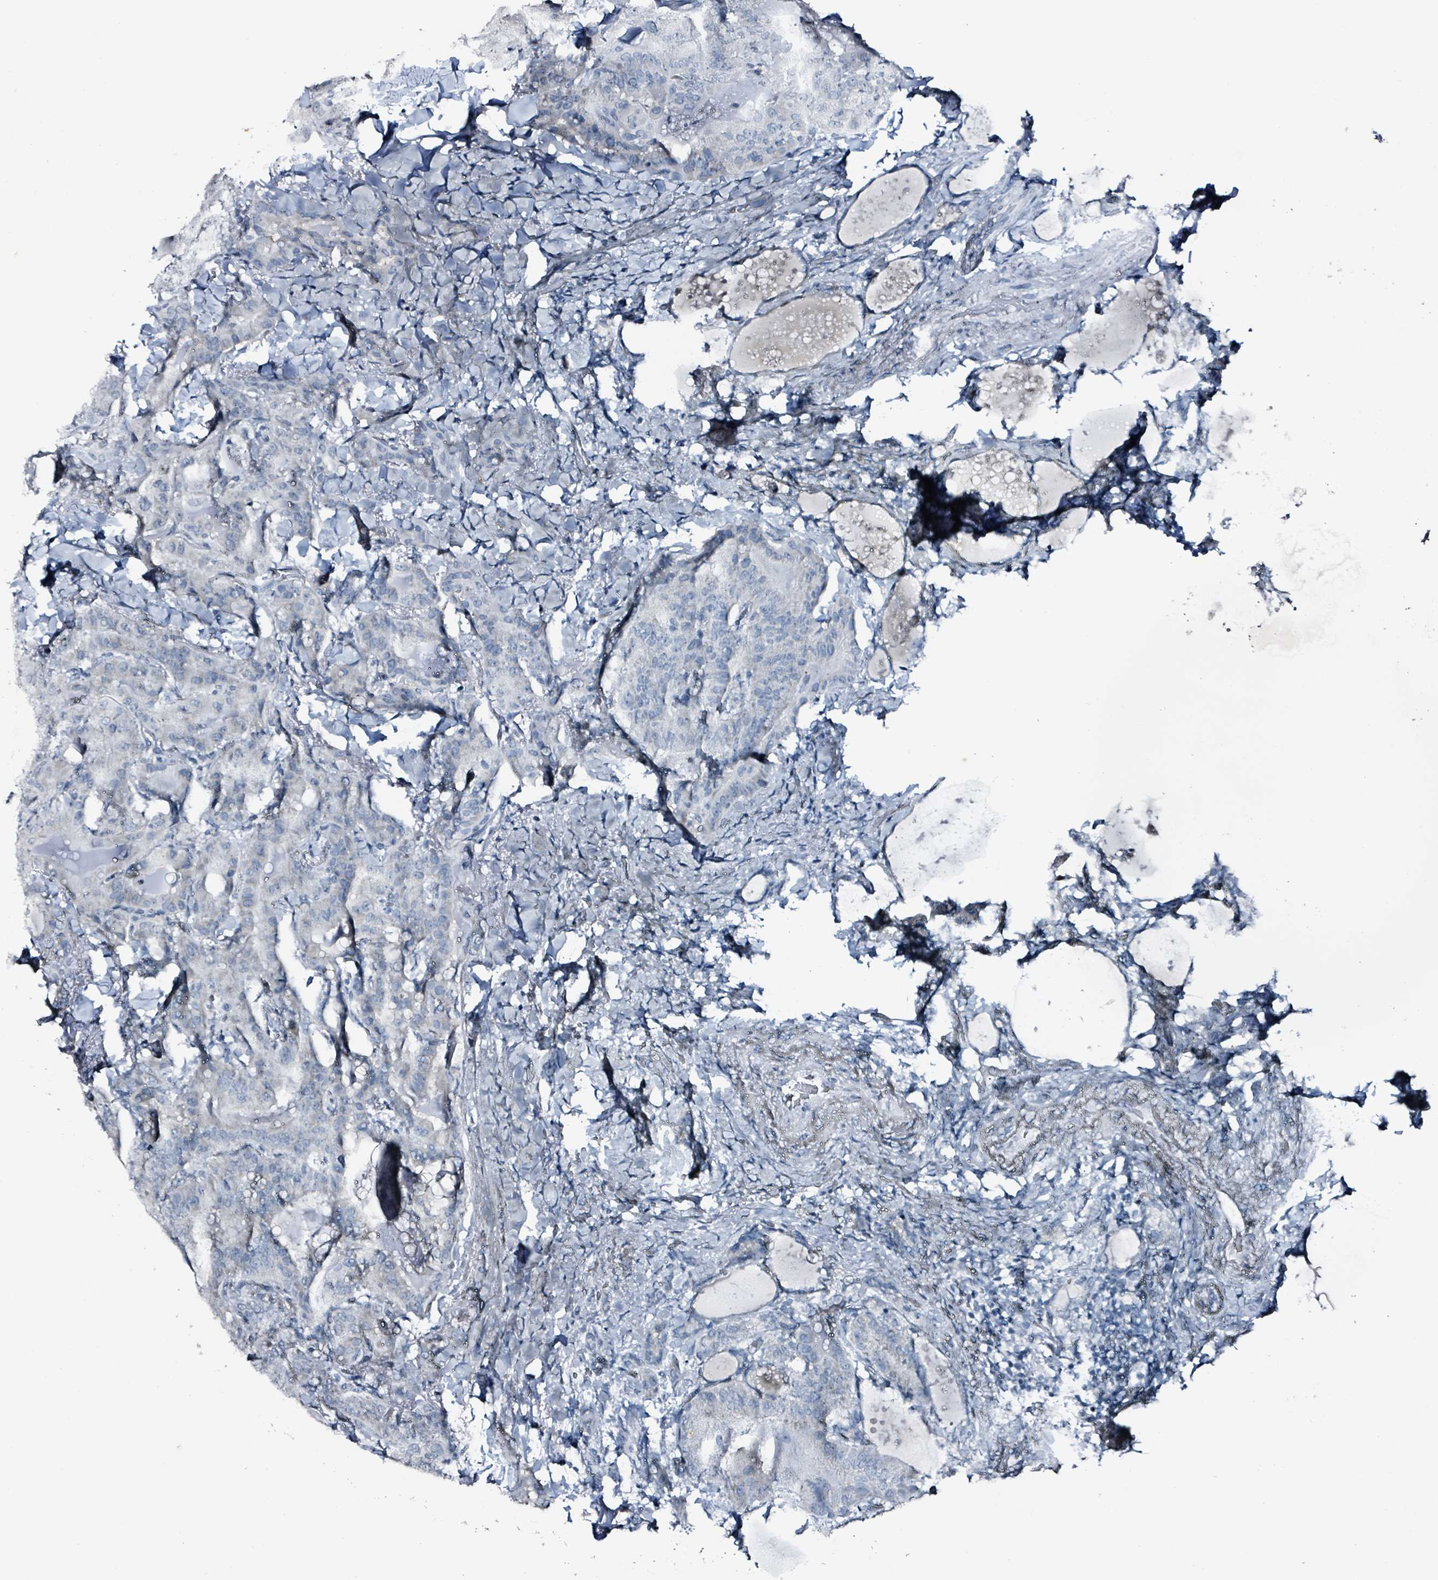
{"staining": {"intensity": "negative", "quantity": "none", "location": "none"}, "tissue": "thyroid cancer", "cell_type": "Tumor cells", "image_type": "cancer", "snomed": [{"axis": "morphology", "description": "Papillary adenocarcinoma, NOS"}, {"axis": "topography", "description": "Thyroid gland"}], "caption": "High power microscopy histopathology image of an IHC photomicrograph of thyroid cancer (papillary adenocarcinoma), revealing no significant positivity in tumor cells.", "gene": "CA9", "patient": {"sex": "female", "age": 68}}